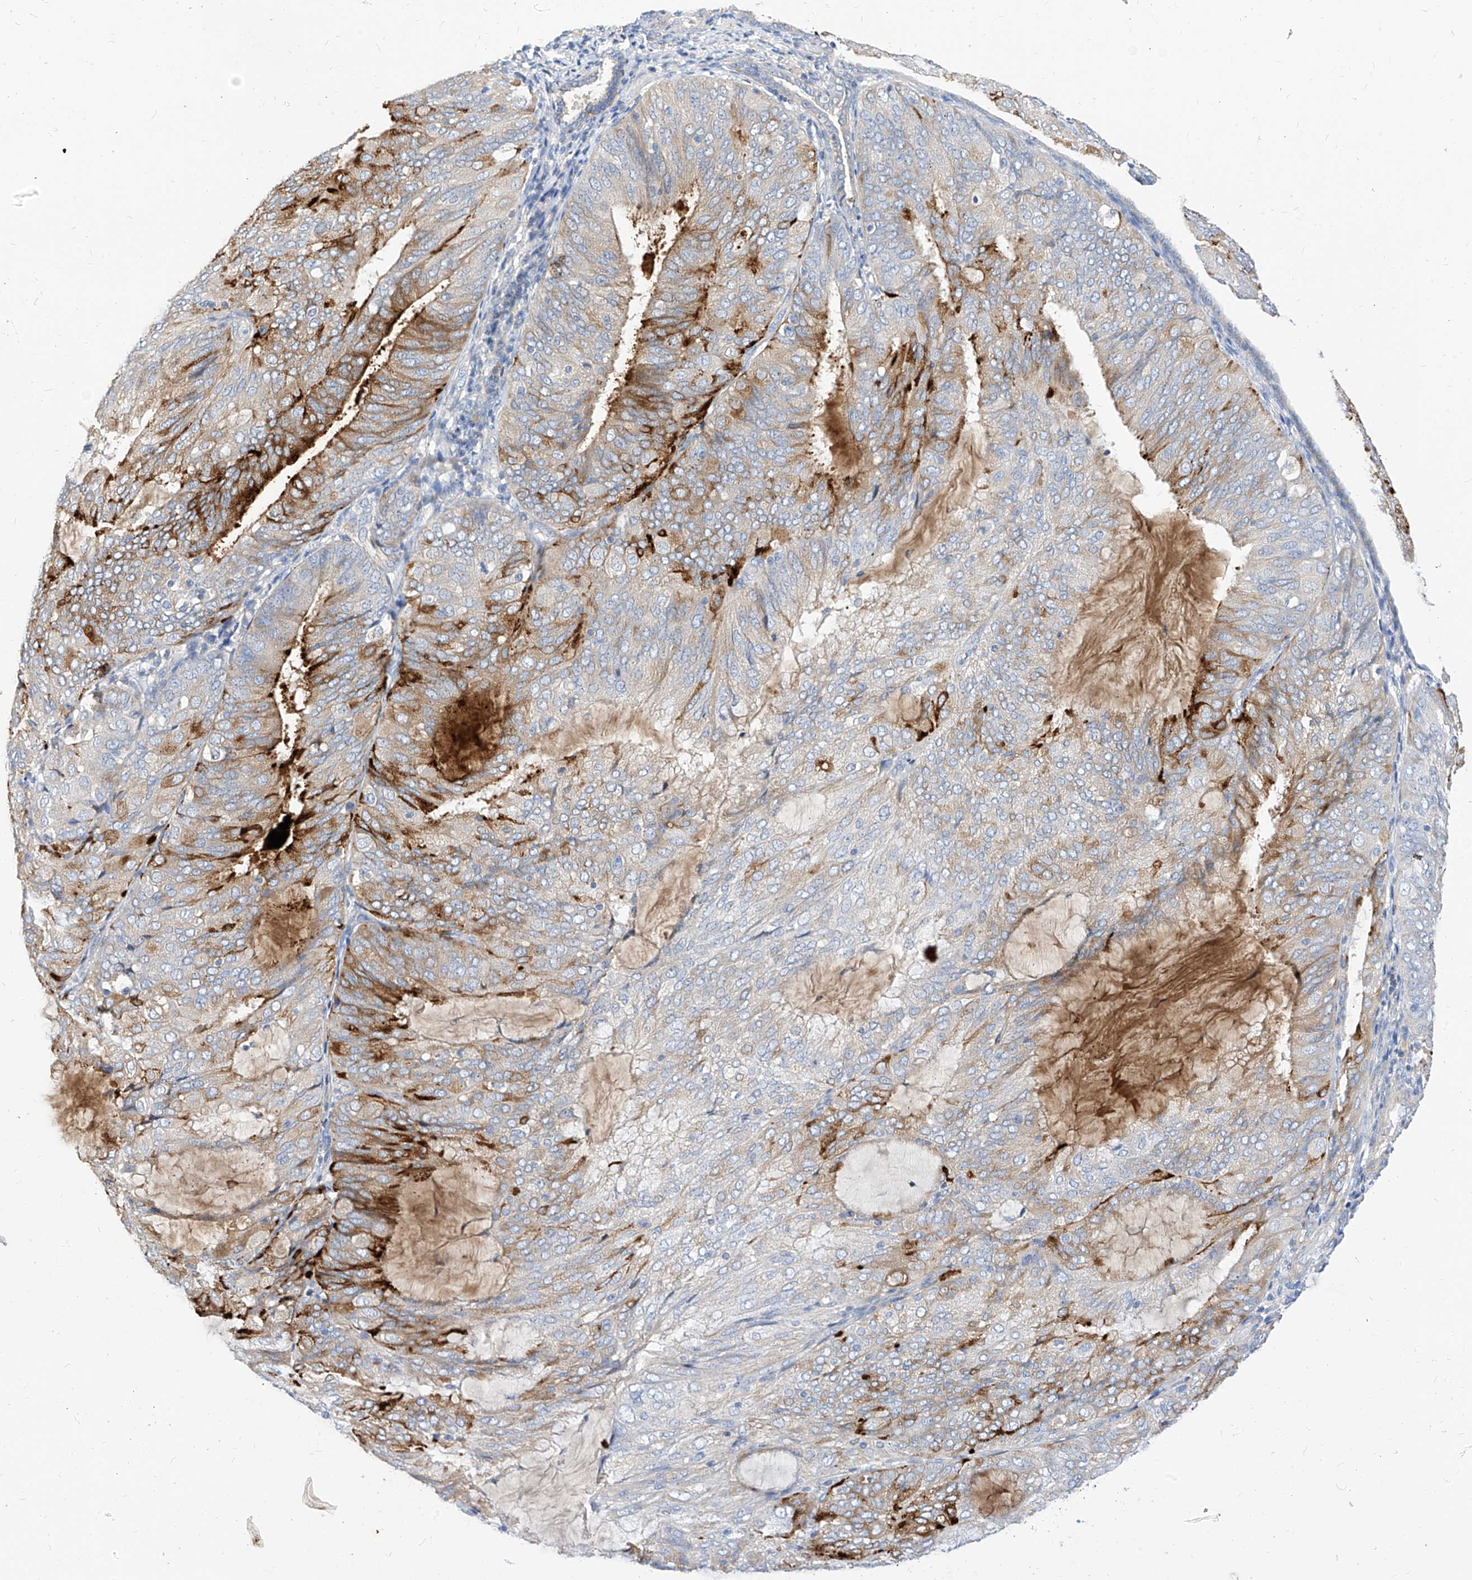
{"staining": {"intensity": "moderate", "quantity": "<25%", "location": "cytoplasmic/membranous"}, "tissue": "endometrial cancer", "cell_type": "Tumor cells", "image_type": "cancer", "snomed": [{"axis": "morphology", "description": "Adenocarcinoma, NOS"}, {"axis": "topography", "description": "Endometrium"}], "caption": "Endometrial cancer stained with a brown dye displays moderate cytoplasmic/membranous positive positivity in approximately <25% of tumor cells.", "gene": "SCGB2A1", "patient": {"sex": "female", "age": 81}}